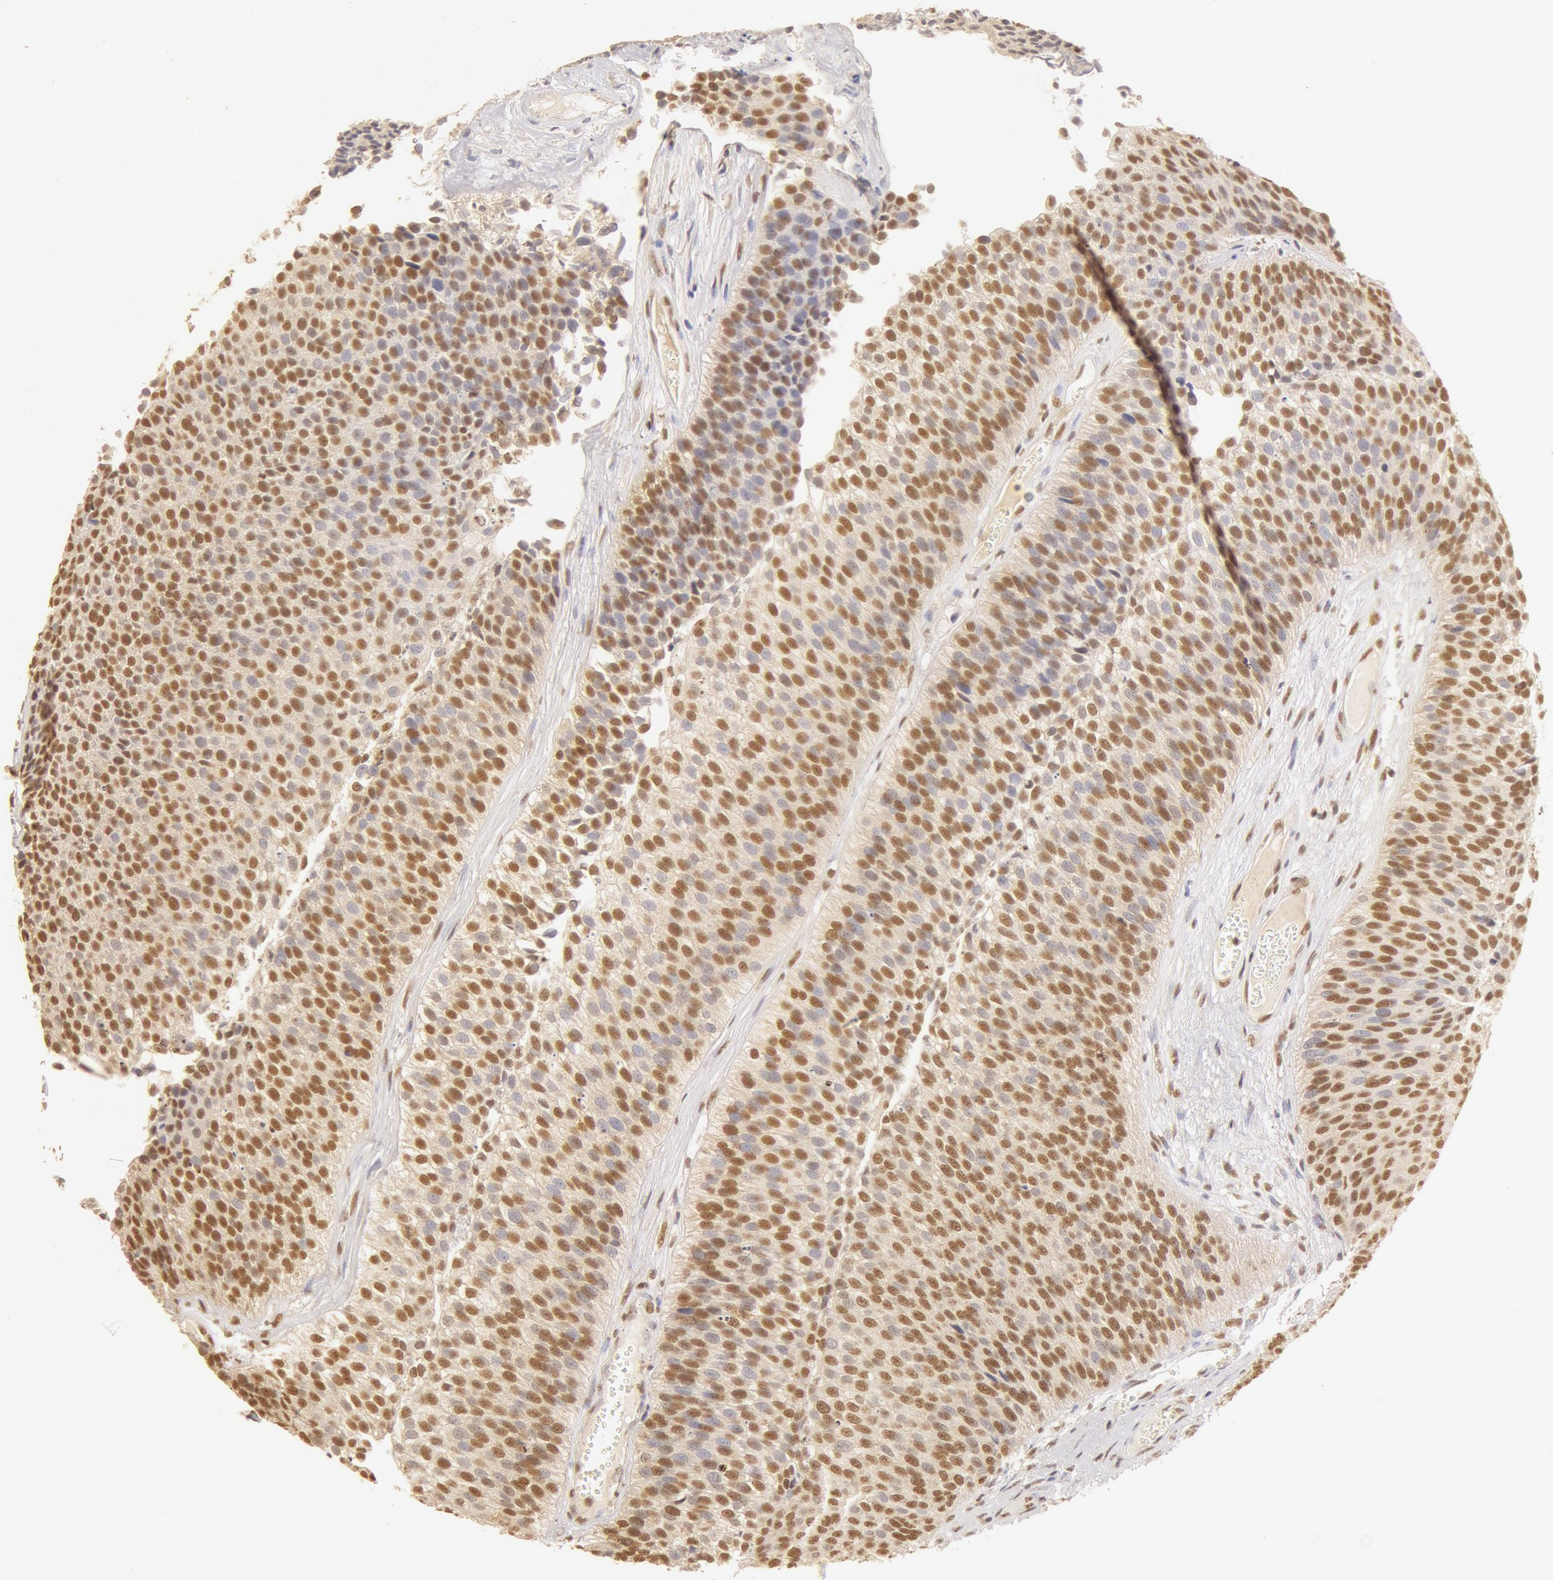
{"staining": {"intensity": "moderate", "quantity": ">75%", "location": "cytoplasmic/membranous,nuclear"}, "tissue": "urothelial cancer", "cell_type": "Tumor cells", "image_type": "cancer", "snomed": [{"axis": "morphology", "description": "Urothelial carcinoma, Low grade"}, {"axis": "topography", "description": "Urinary bladder"}], "caption": "A brown stain labels moderate cytoplasmic/membranous and nuclear staining of a protein in urothelial cancer tumor cells.", "gene": "SNRNP70", "patient": {"sex": "male", "age": 84}}